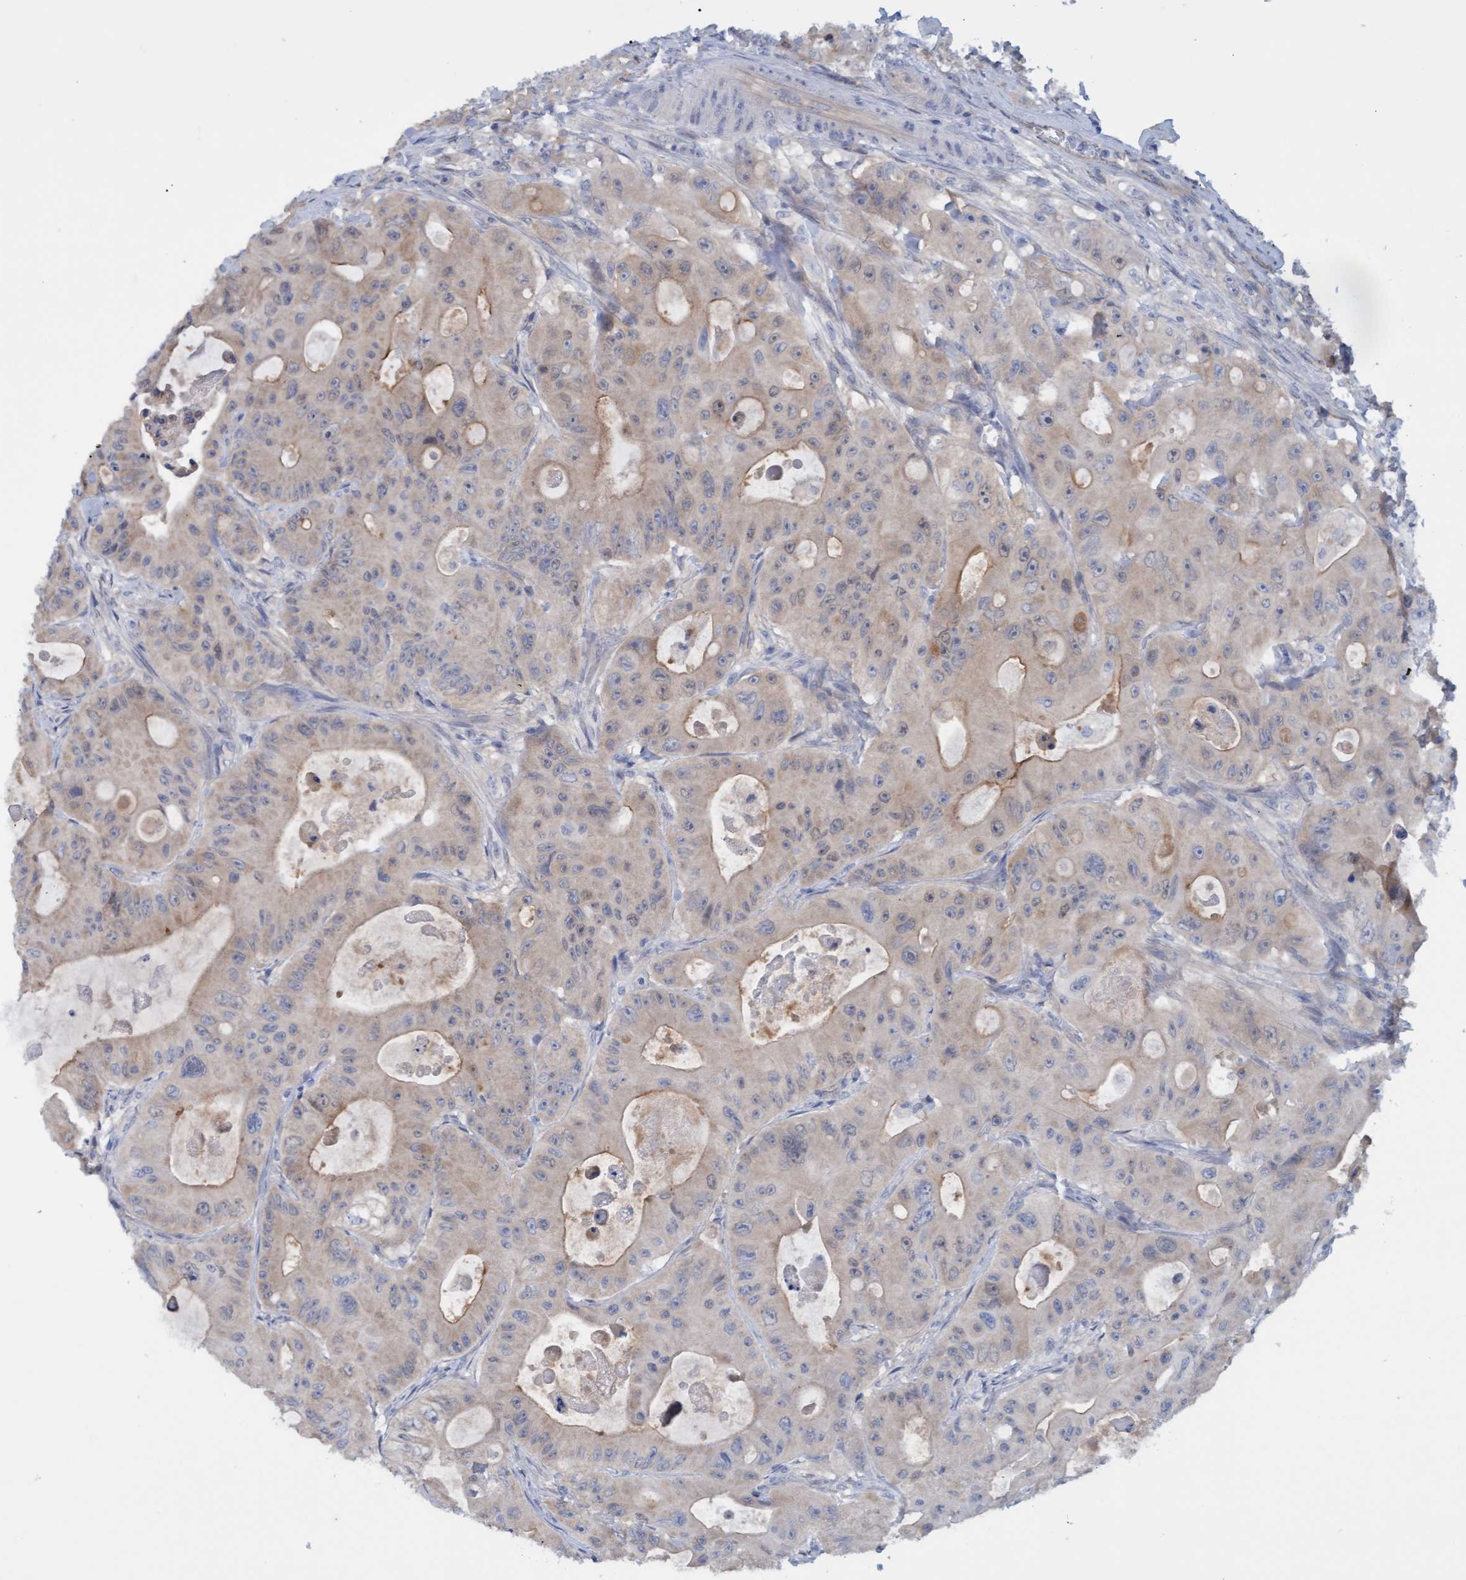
{"staining": {"intensity": "weak", "quantity": "<25%", "location": "cytoplasmic/membranous"}, "tissue": "colorectal cancer", "cell_type": "Tumor cells", "image_type": "cancer", "snomed": [{"axis": "morphology", "description": "Adenocarcinoma, NOS"}, {"axis": "topography", "description": "Colon"}], "caption": "IHC of human colorectal adenocarcinoma reveals no positivity in tumor cells. Nuclei are stained in blue.", "gene": "STXBP1", "patient": {"sex": "female", "age": 46}}